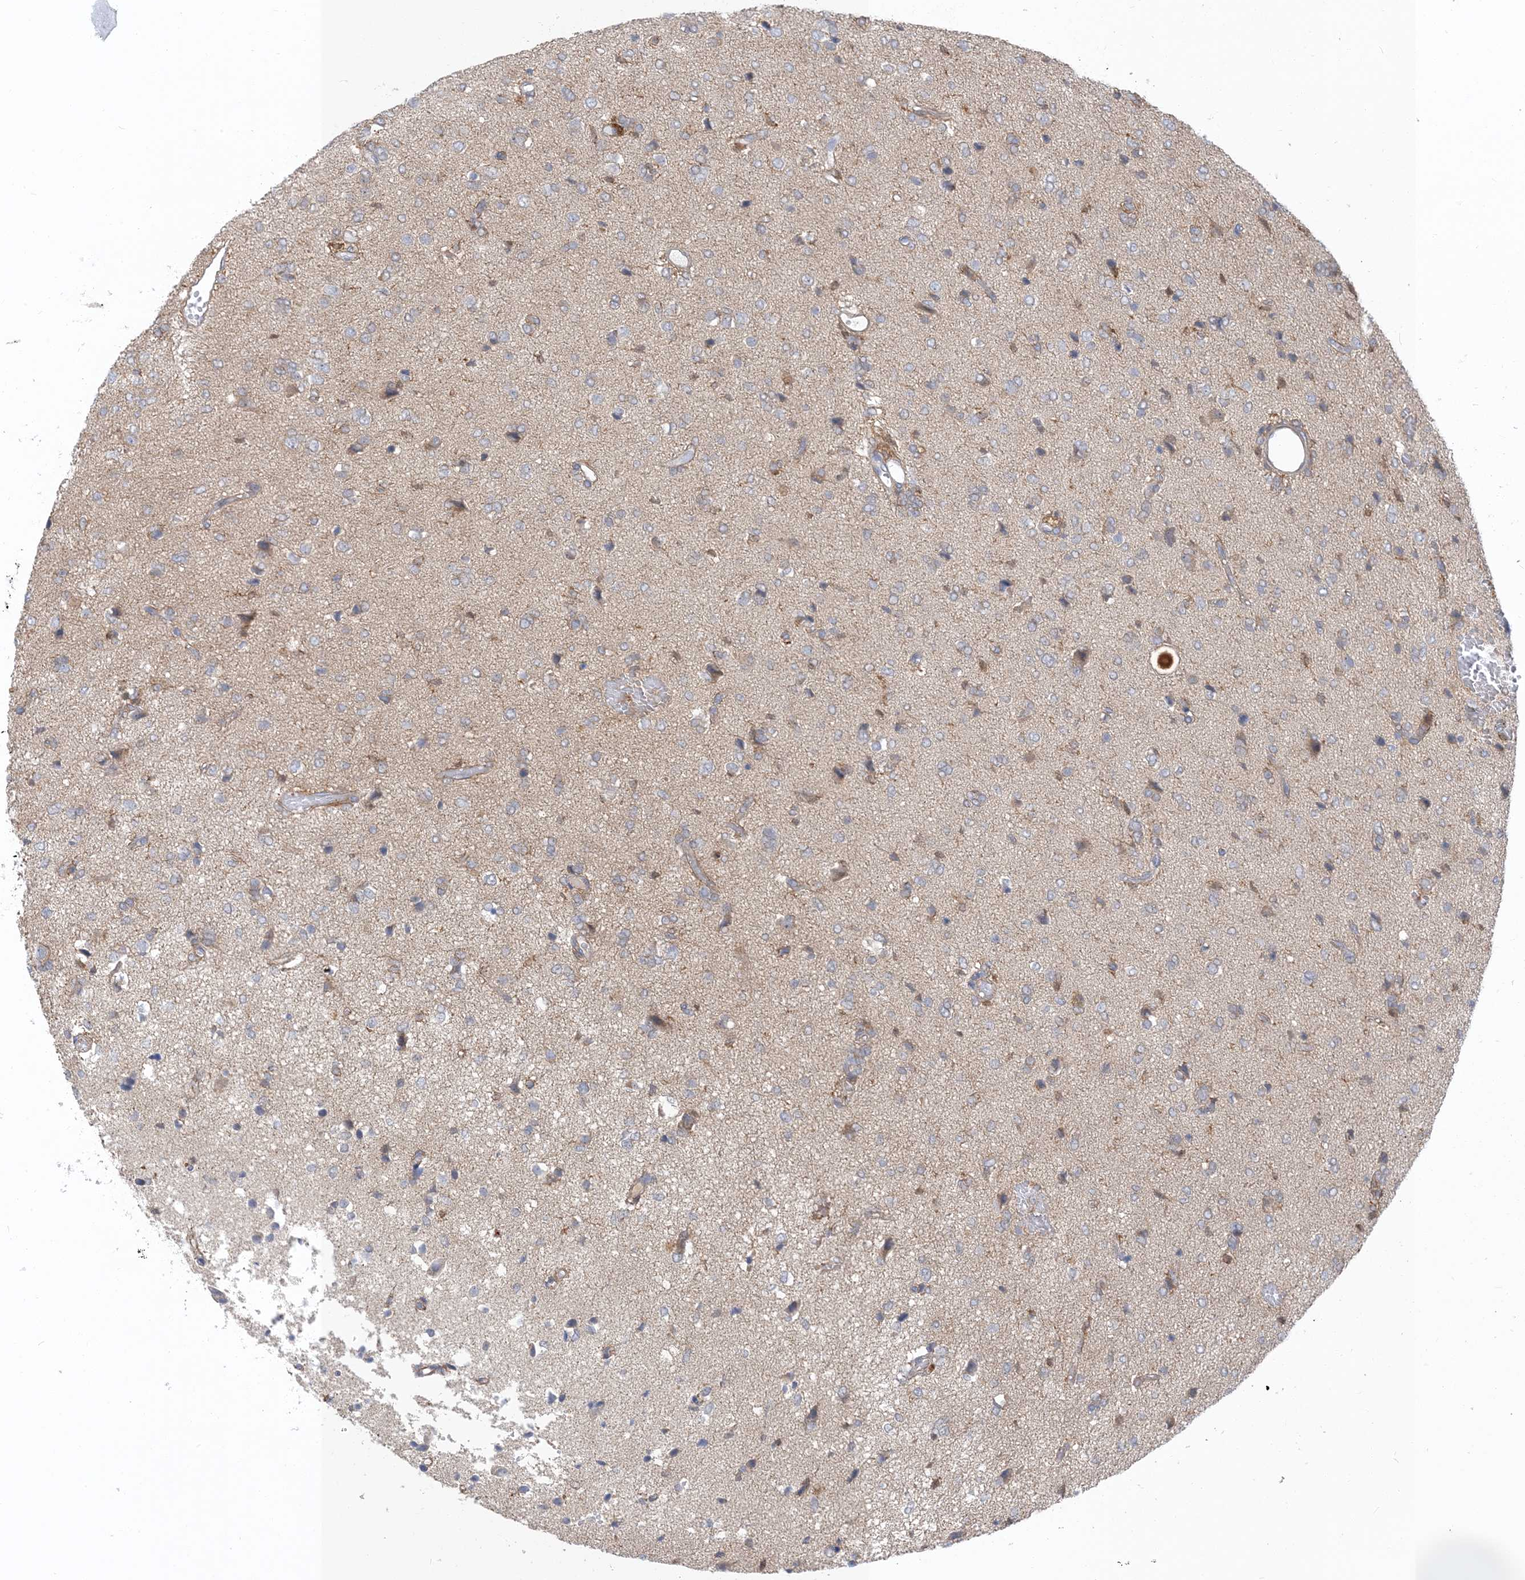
{"staining": {"intensity": "negative", "quantity": "none", "location": "none"}, "tissue": "glioma", "cell_type": "Tumor cells", "image_type": "cancer", "snomed": [{"axis": "morphology", "description": "Glioma, malignant, High grade"}, {"axis": "topography", "description": "Brain"}], "caption": "This is an immunohistochemistry micrograph of human malignant glioma (high-grade). There is no staining in tumor cells.", "gene": "NAGK", "patient": {"sex": "female", "age": 59}}